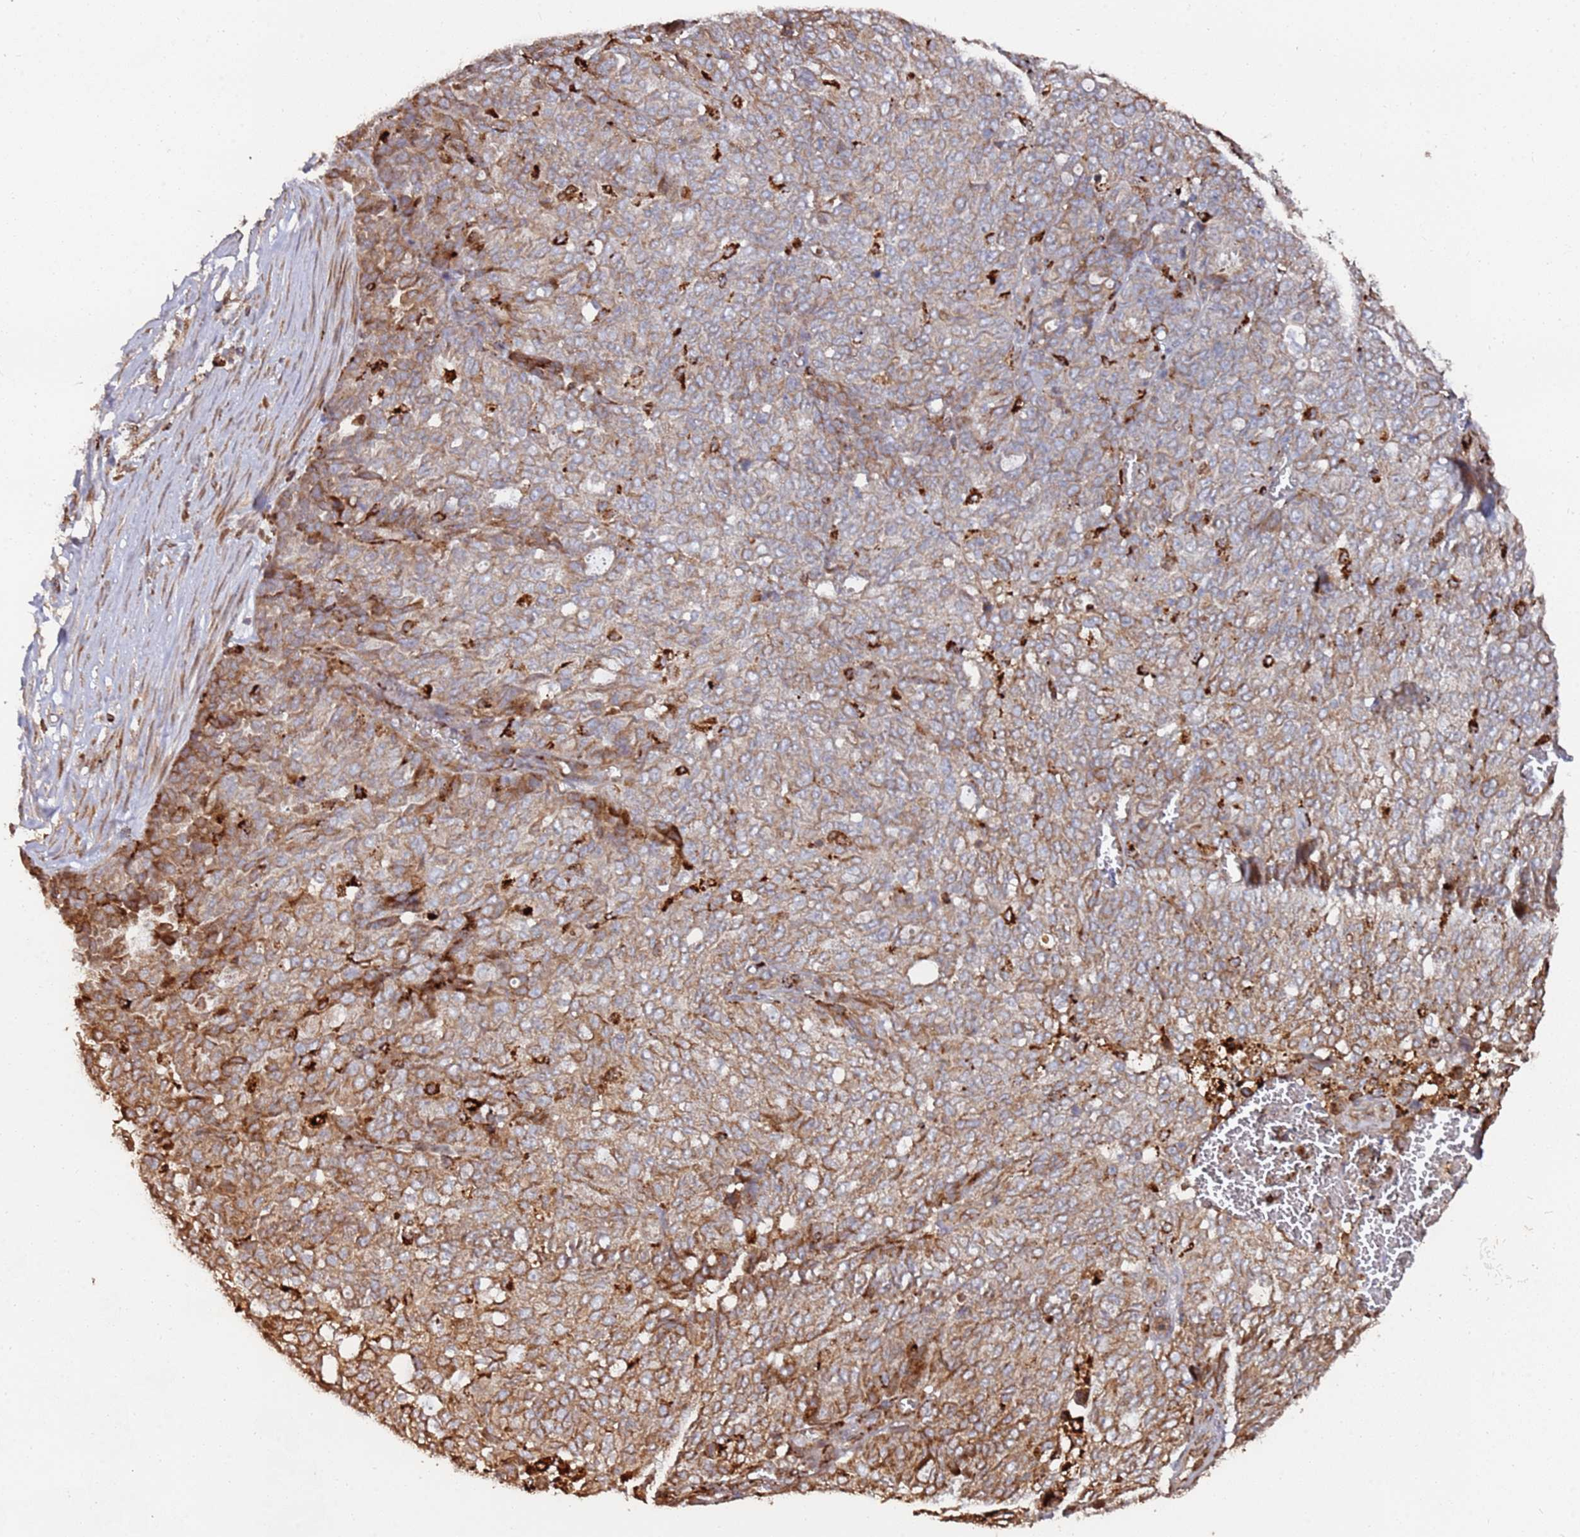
{"staining": {"intensity": "strong", "quantity": "25%-75%", "location": "cytoplasmic/membranous"}, "tissue": "ovarian cancer", "cell_type": "Tumor cells", "image_type": "cancer", "snomed": [{"axis": "morphology", "description": "Cystadenocarcinoma, serous, NOS"}, {"axis": "topography", "description": "Soft tissue"}, {"axis": "topography", "description": "Ovary"}], "caption": "Ovarian serous cystadenocarcinoma stained with a brown dye reveals strong cytoplasmic/membranous positive expression in about 25%-75% of tumor cells.", "gene": "LACC1", "patient": {"sex": "female", "age": 57}}